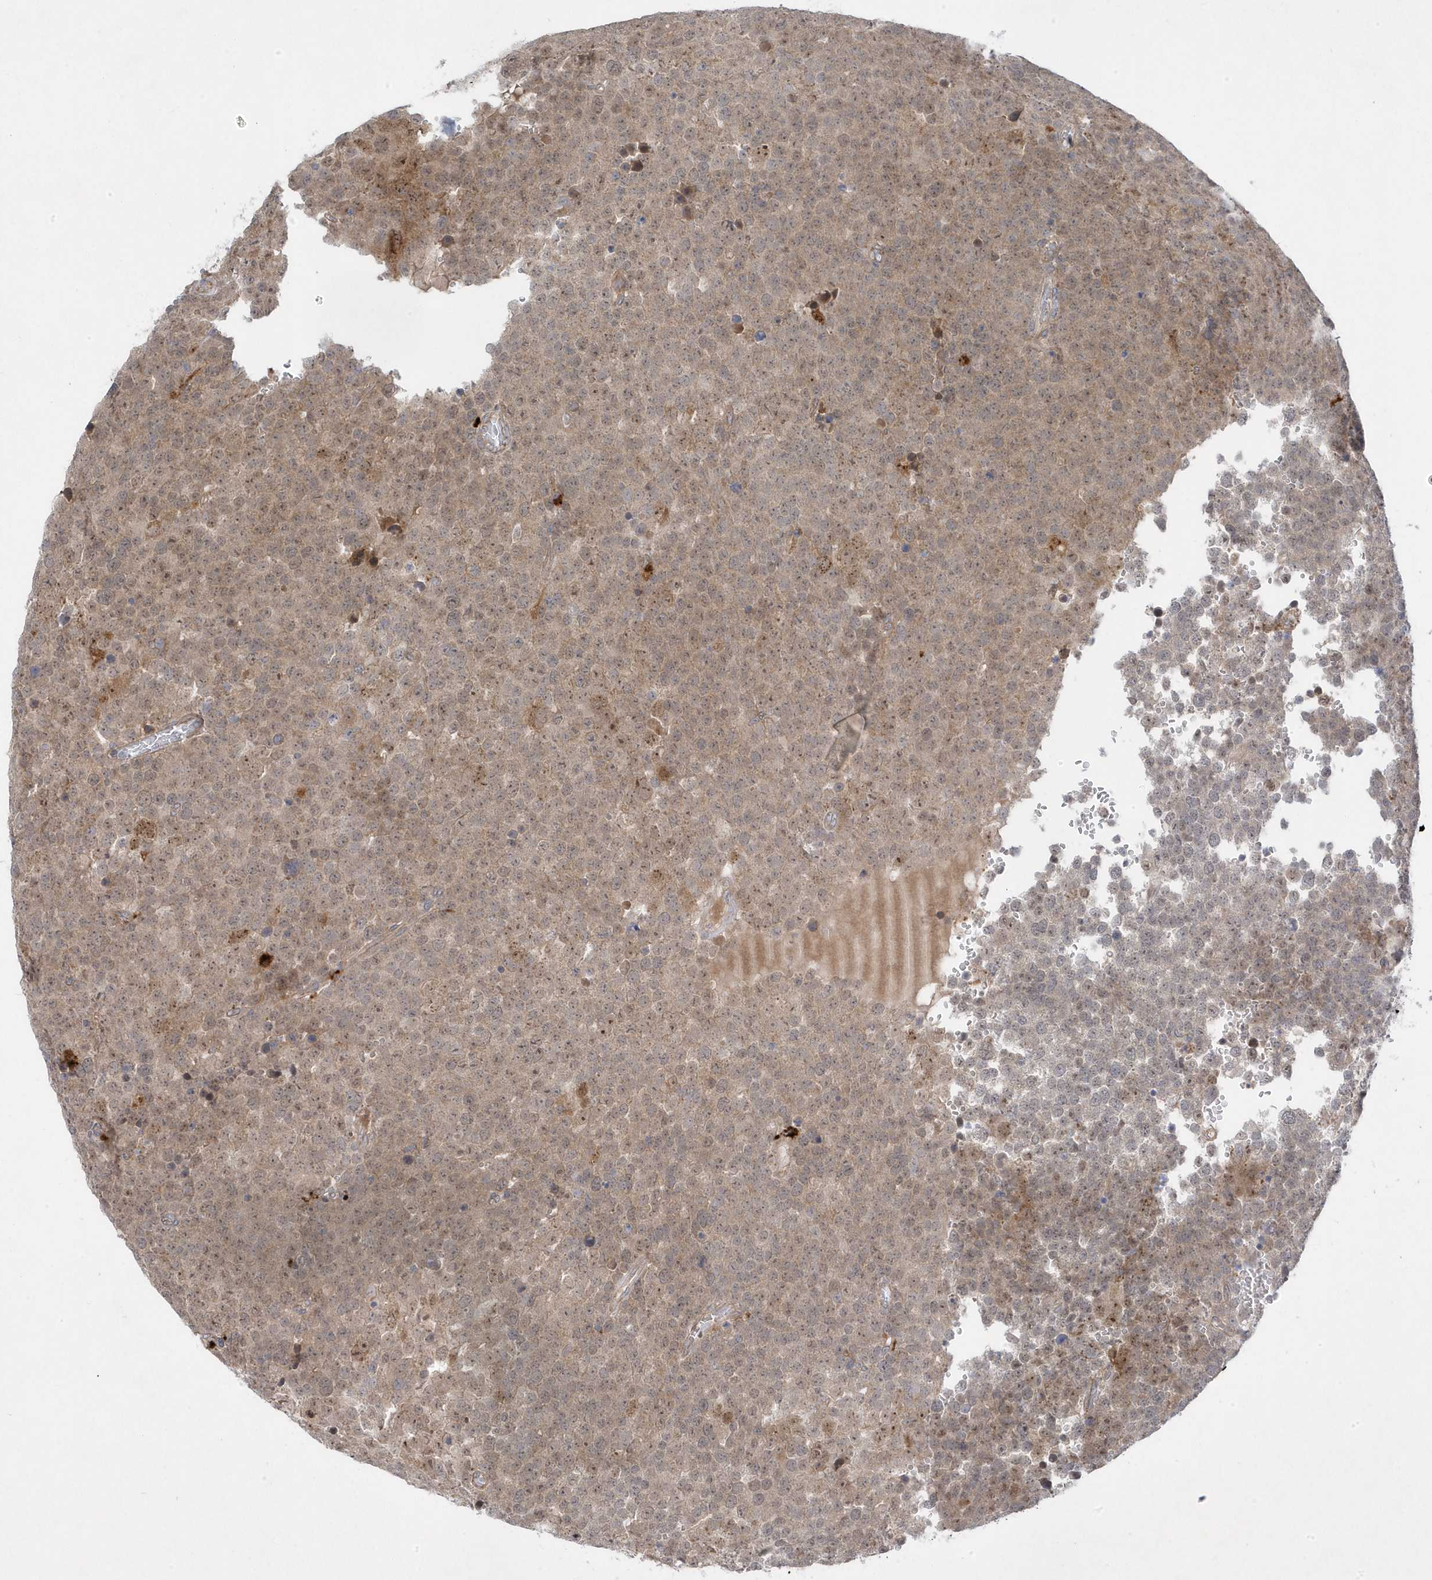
{"staining": {"intensity": "weak", "quantity": ">75%", "location": "cytoplasmic/membranous,nuclear"}, "tissue": "testis cancer", "cell_type": "Tumor cells", "image_type": "cancer", "snomed": [{"axis": "morphology", "description": "Seminoma, NOS"}, {"axis": "topography", "description": "Testis"}], "caption": "Testis cancer was stained to show a protein in brown. There is low levels of weak cytoplasmic/membranous and nuclear positivity in about >75% of tumor cells.", "gene": "ANAPC1", "patient": {"sex": "male", "age": 71}}